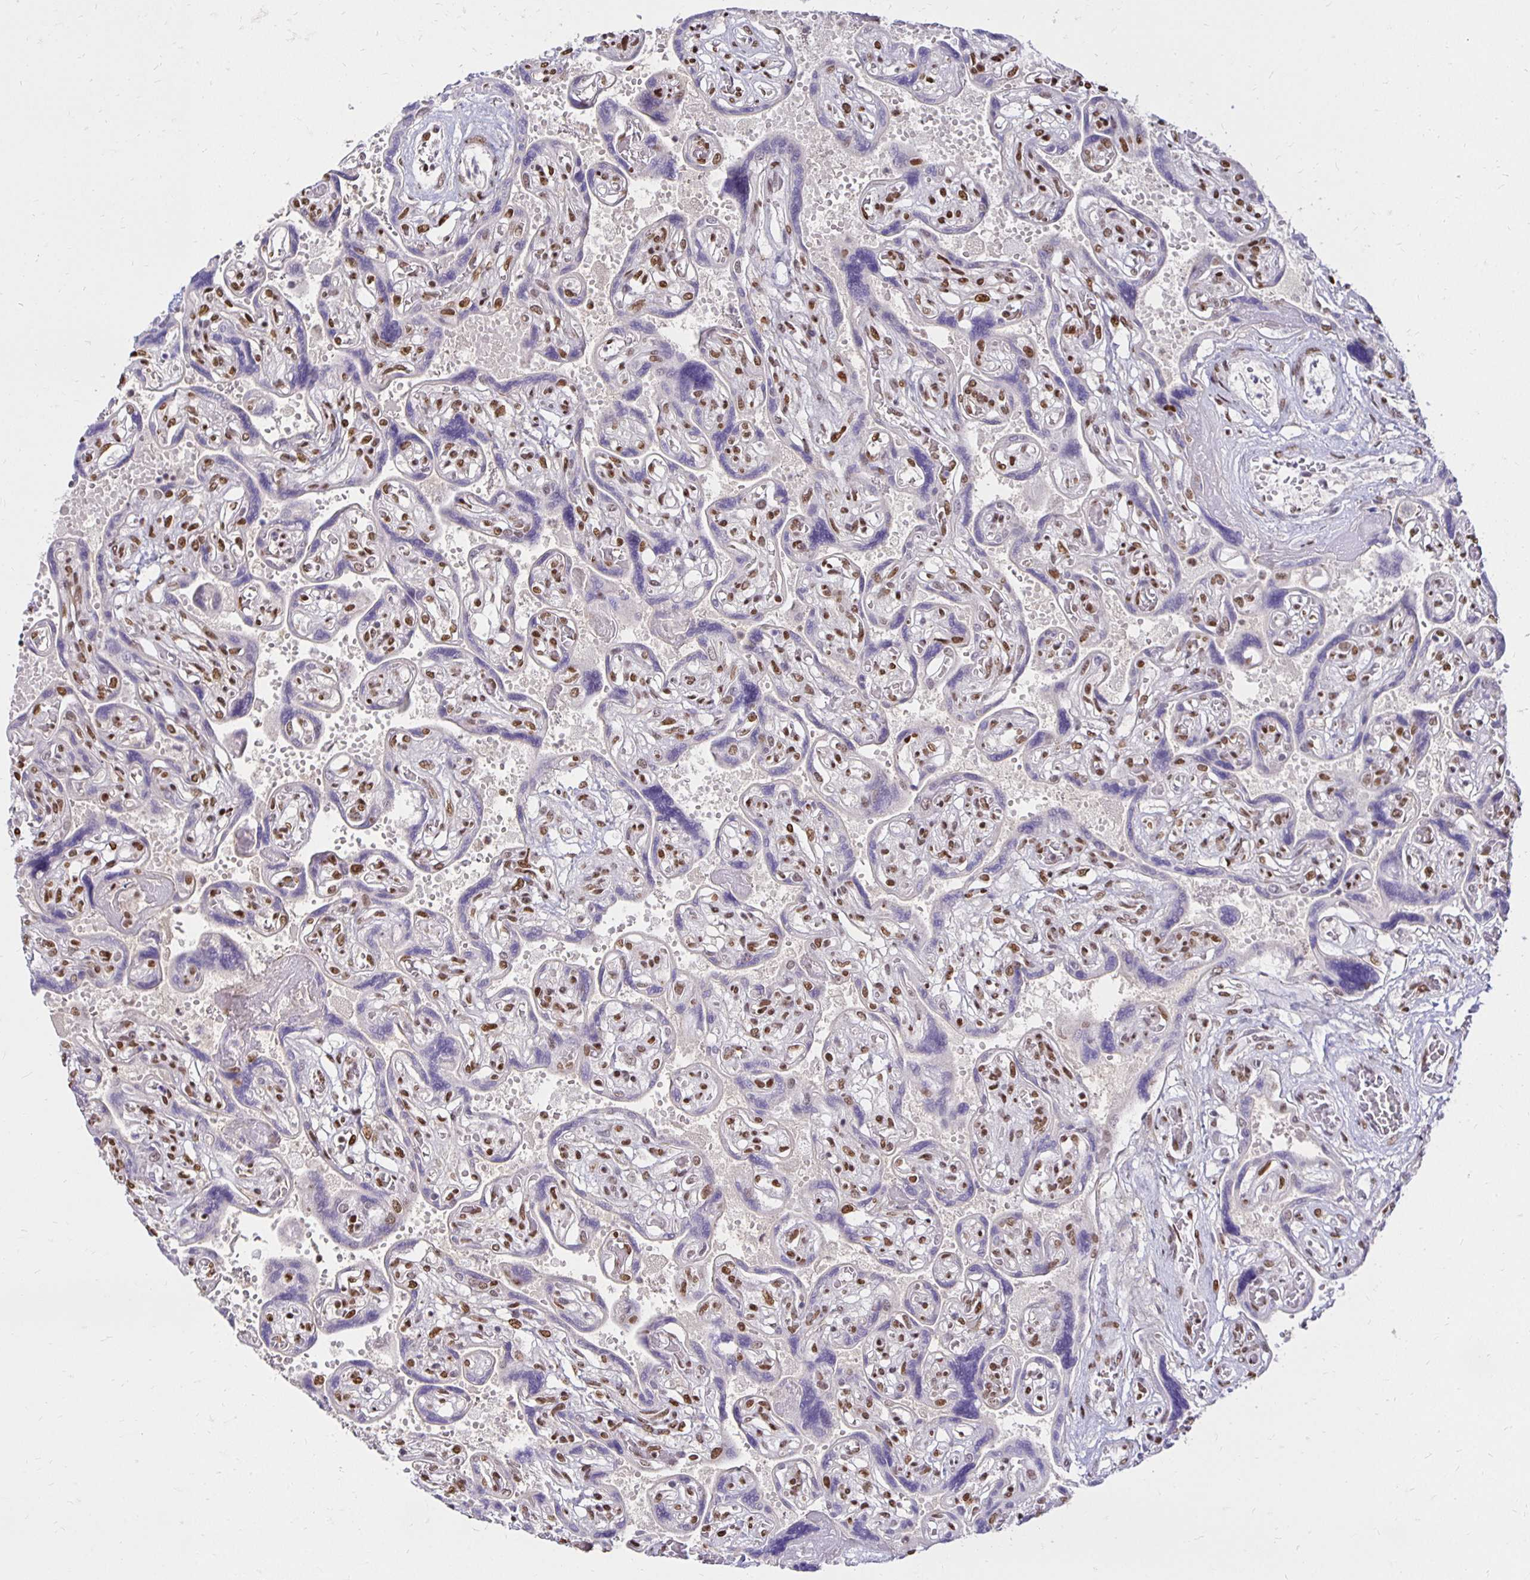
{"staining": {"intensity": "strong", "quantity": ">75%", "location": "nuclear"}, "tissue": "placenta", "cell_type": "Decidual cells", "image_type": "normal", "snomed": [{"axis": "morphology", "description": "Normal tissue, NOS"}, {"axis": "topography", "description": "Placenta"}], "caption": "A brown stain shows strong nuclear staining of a protein in decidual cells of benign human placenta.", "gene": "ZNF579", "patient": {"sex": "female", "age": 32}}